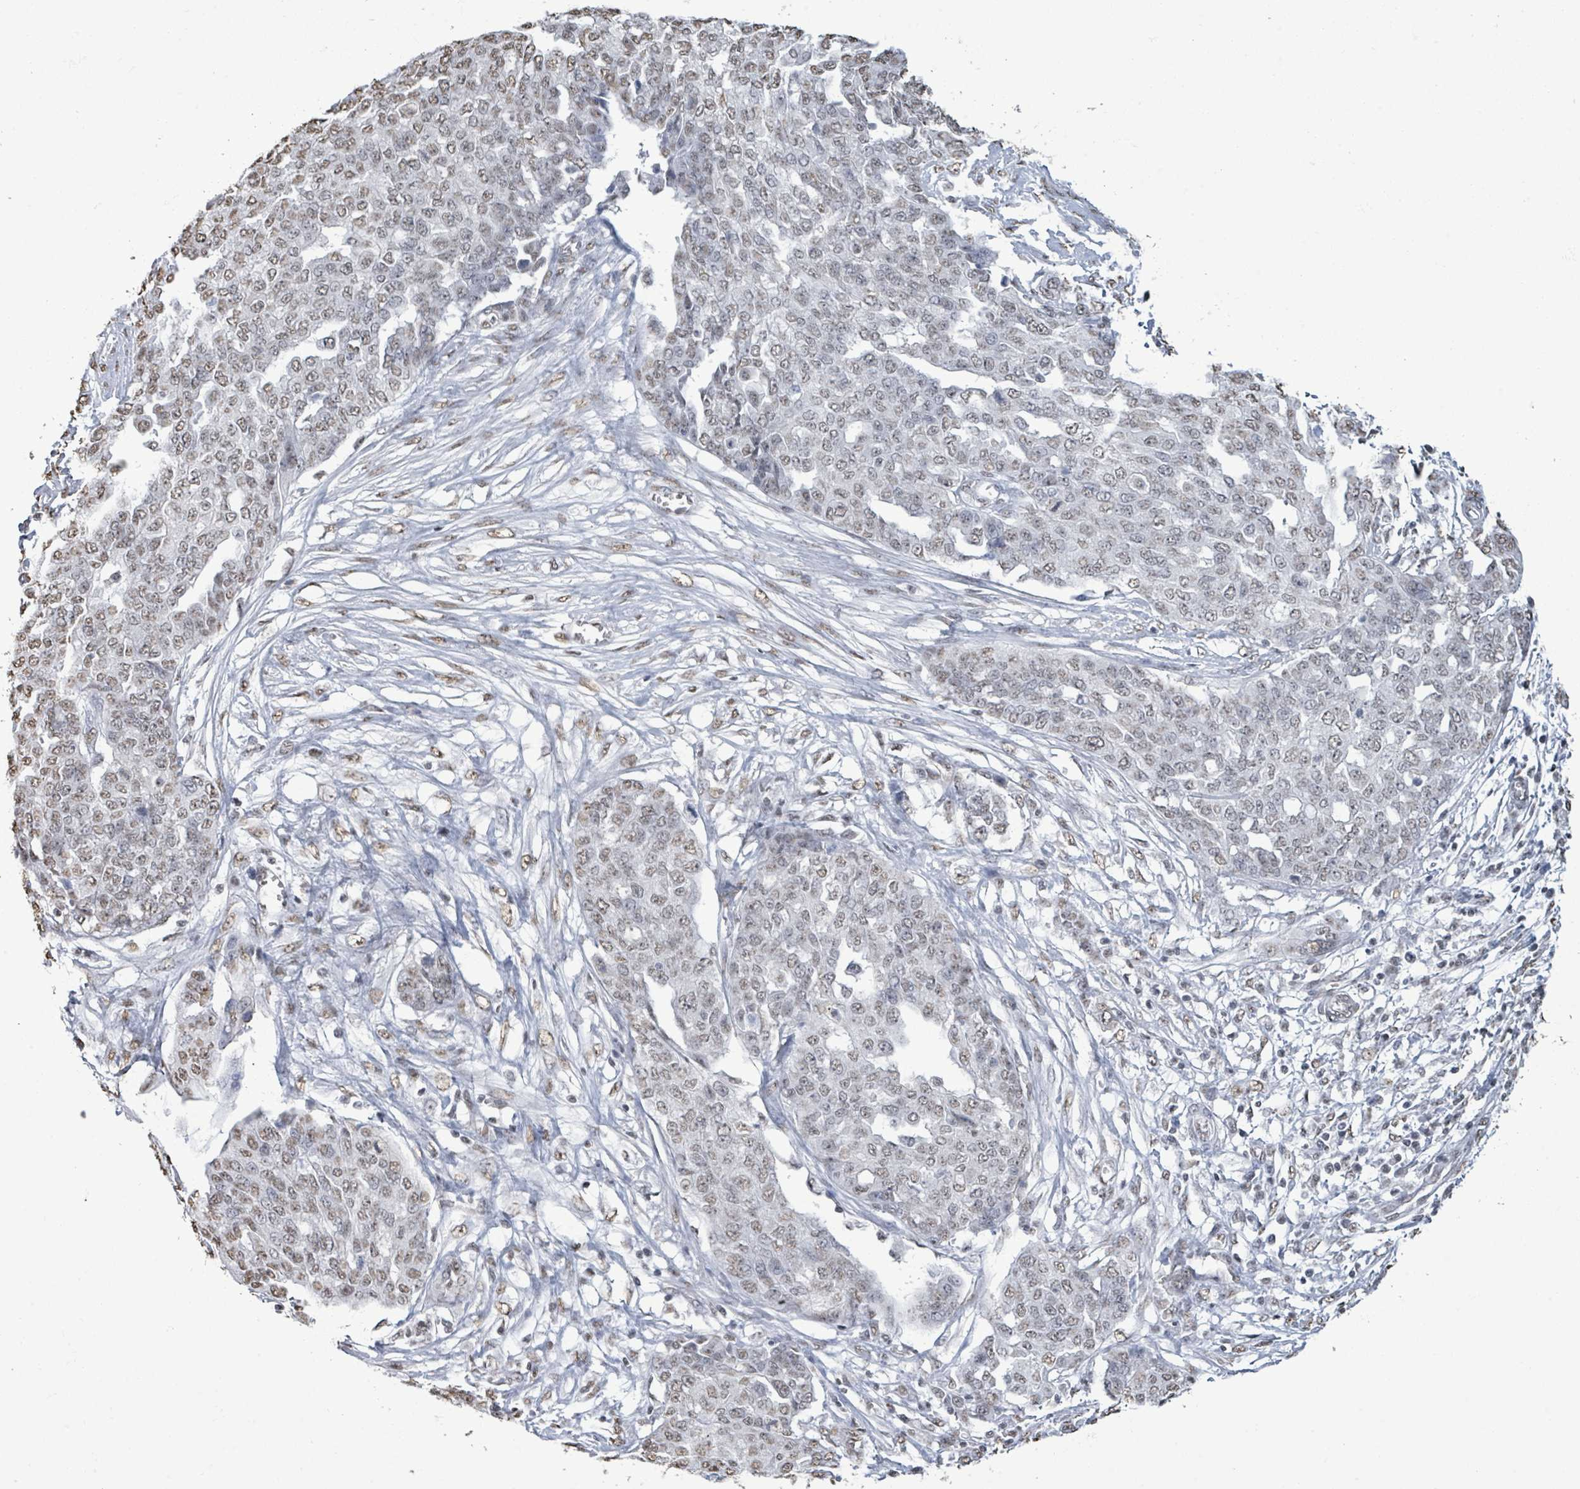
{"staining": {"intensity": "weak", "quantity": ">75%", "location": "nuclear"}, "tissue": "ovarian cancer", "cell_type": "Tumor cells", "image_type": "cancer", "snomed": [{"axis": "morphology", "description": "Cystadenocarcinoma, serous, NOS"}, {"axis": "topography", "description": "Soft tissue"}, {"axis": "topography", "description": "Ovary"}], "caption": "Immunohistochemistry (IHC) of human ovarian serous cystadenocarcinoma shows low levels of weak nuclear positivity in about >75% of tumor cells. (DAB (3,3'-diaminobenzidine) = brown stain, brightfield microscopy at high magnification).", "gene": "SAMD14", "patient": {"sex": "female", "age": 57}}